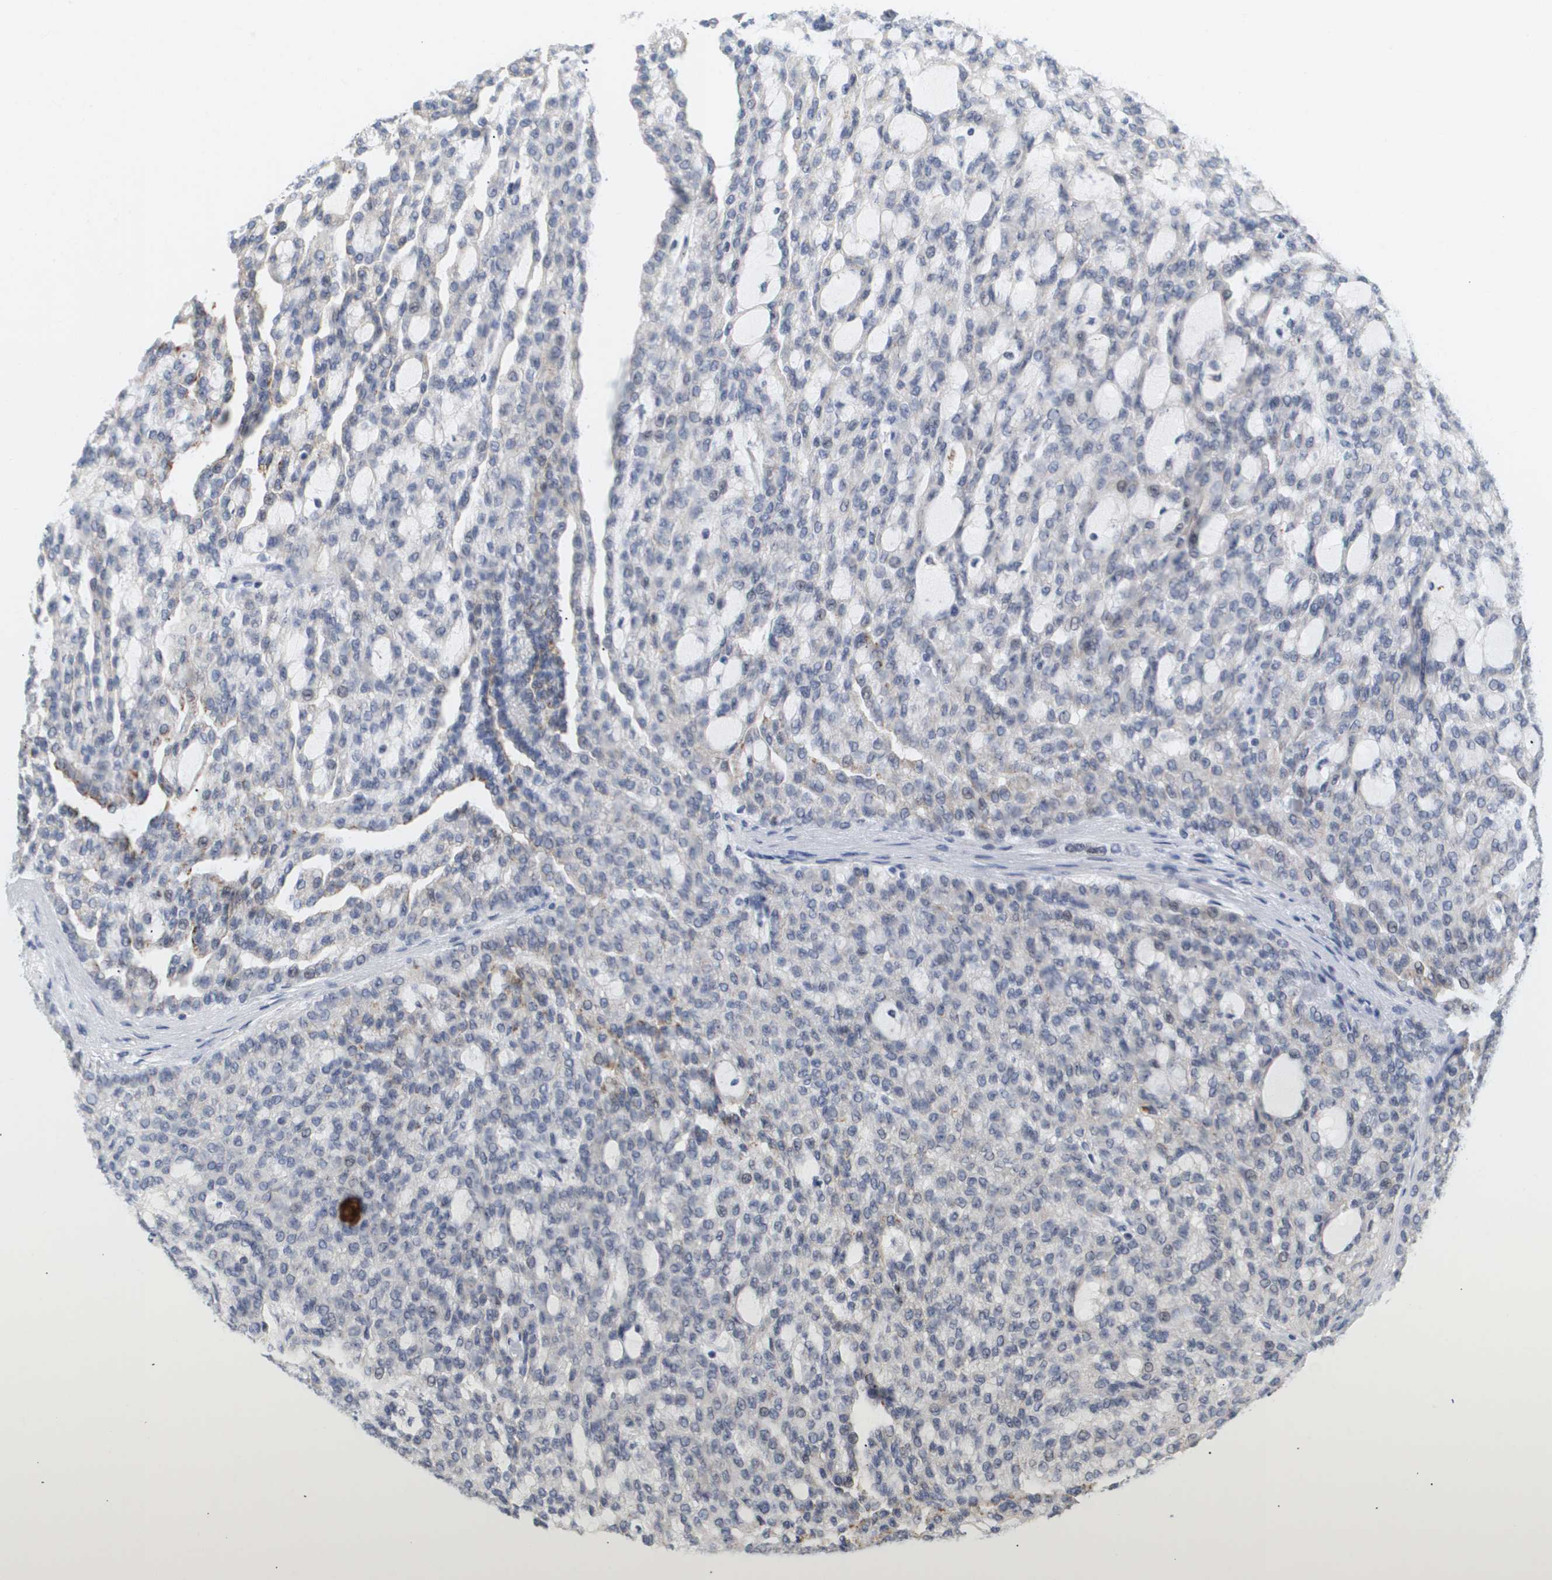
{"staining": {"intensity": "moderate", "quantity": "<25%", "location": "nuclear"}, "tissue": "renal cancer", "cell_type": "Tumor cells", "image_type": "cancer", "snomed": [{"axis": "morphology", "description": "Adenocarcinoma, NOS"}, {"axis": "topography", "description": "Kidney"}], "caption": "The image demonstrates immunohistochemical staining of renal adenocarcinoma. There is moderate nuclear staining is appreciated in about <25% of tumor cells.", "gene": "PPARD", "patient": {"sex": "male", "age": 63}}